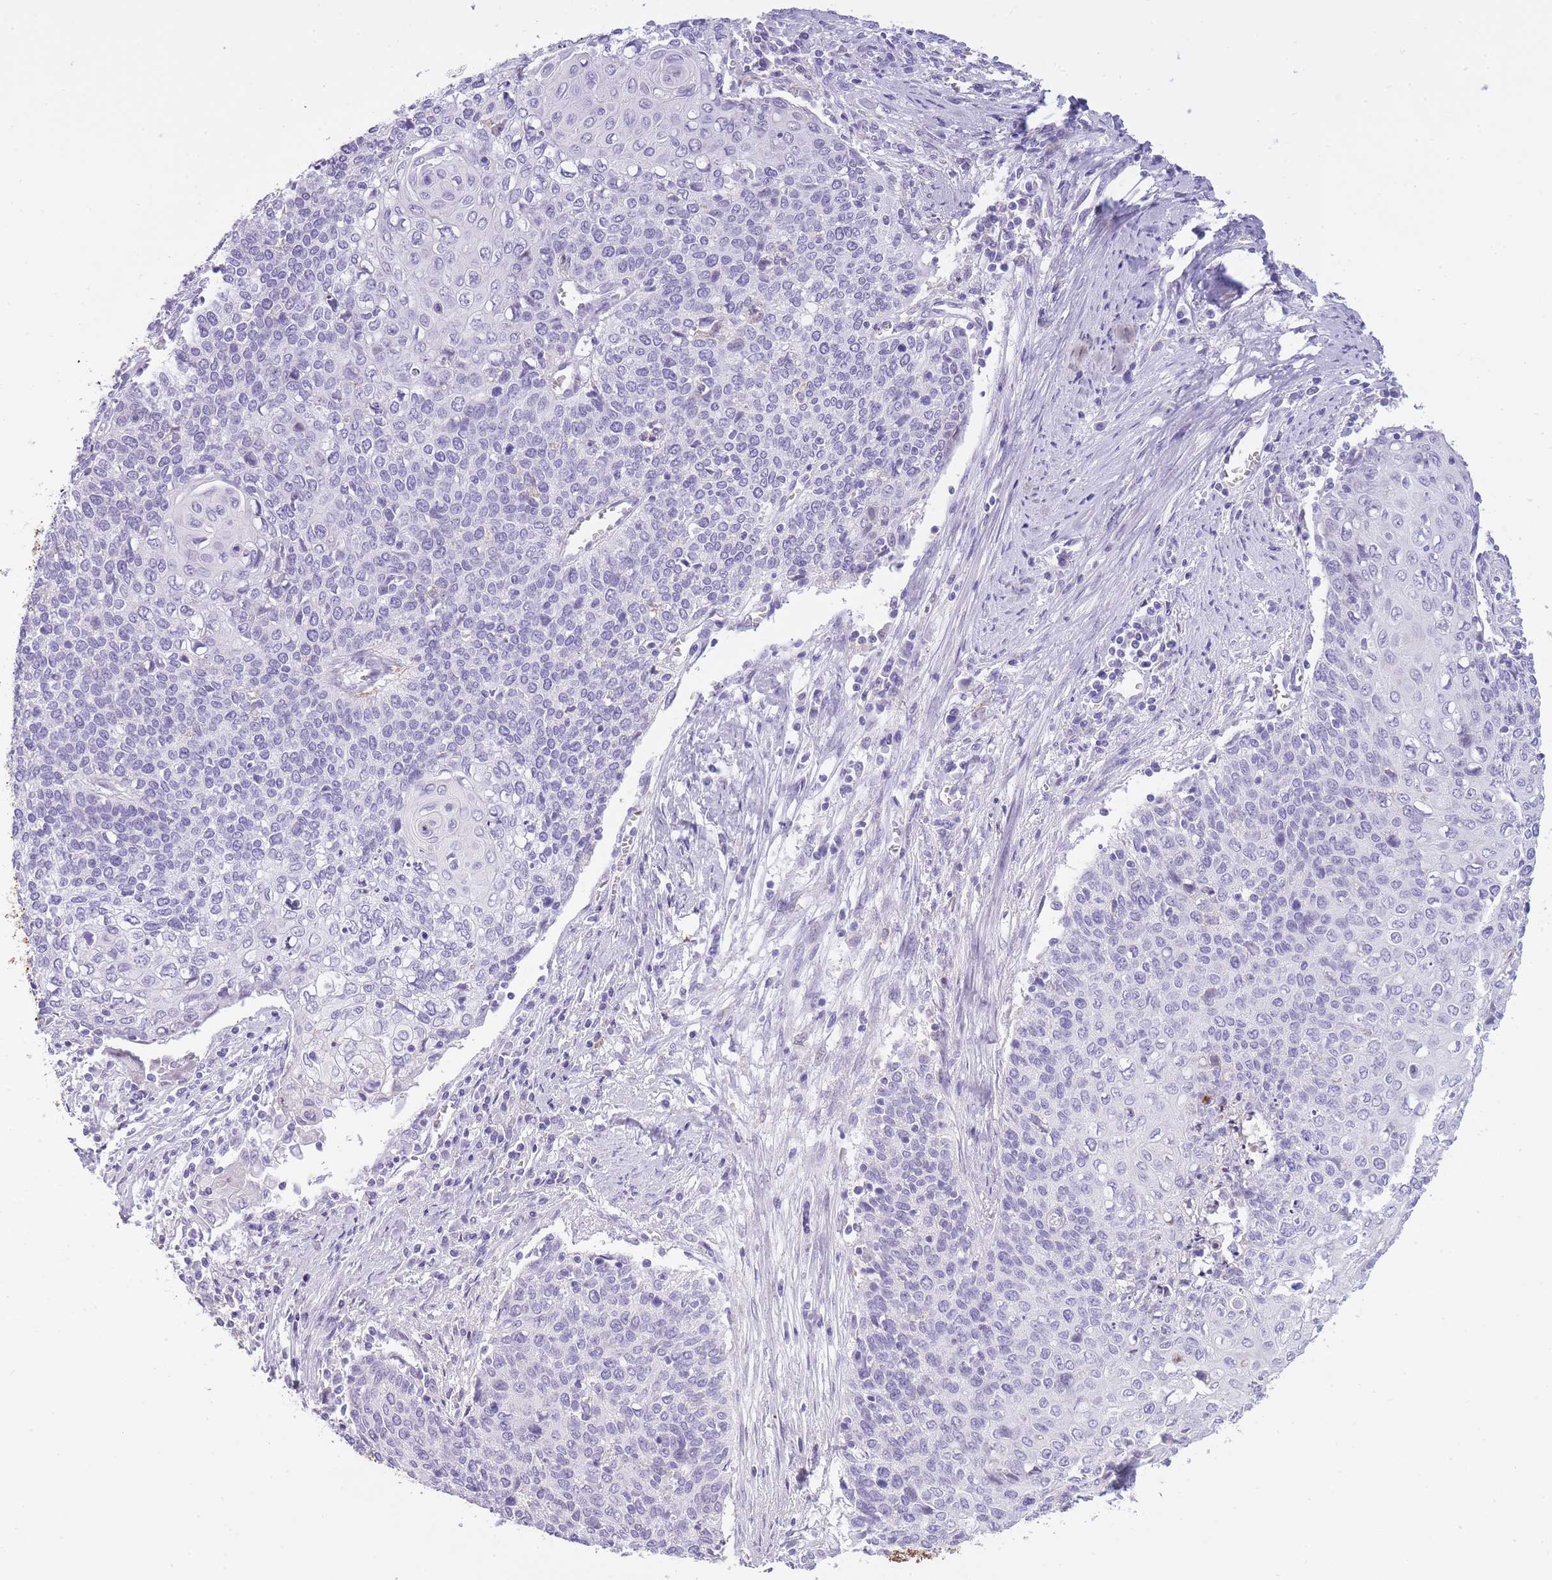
{"staining": {"intensity": "negative", "quantity": "none", "location": "none"}, "tissue": "cervical cancer", "cell_type": "Tumor cells", "image_type": "cancer", "snomed": [{"axis": "morphology", "description": "Squamous cell carcinoma, NOS"}, {"axis": "topography", "description": "Cervix"}], "caption": "Cervical cancer was stained to show a protein in brown. There is no significant staining in tumor cells. The staining is performed using DAB (3,3'-diaminobenzidine) brown chromogen with nuclei counter-stained in using hematoxylin.", "gene": "RADX", "patient": {"sex": "female", "age": 39}}